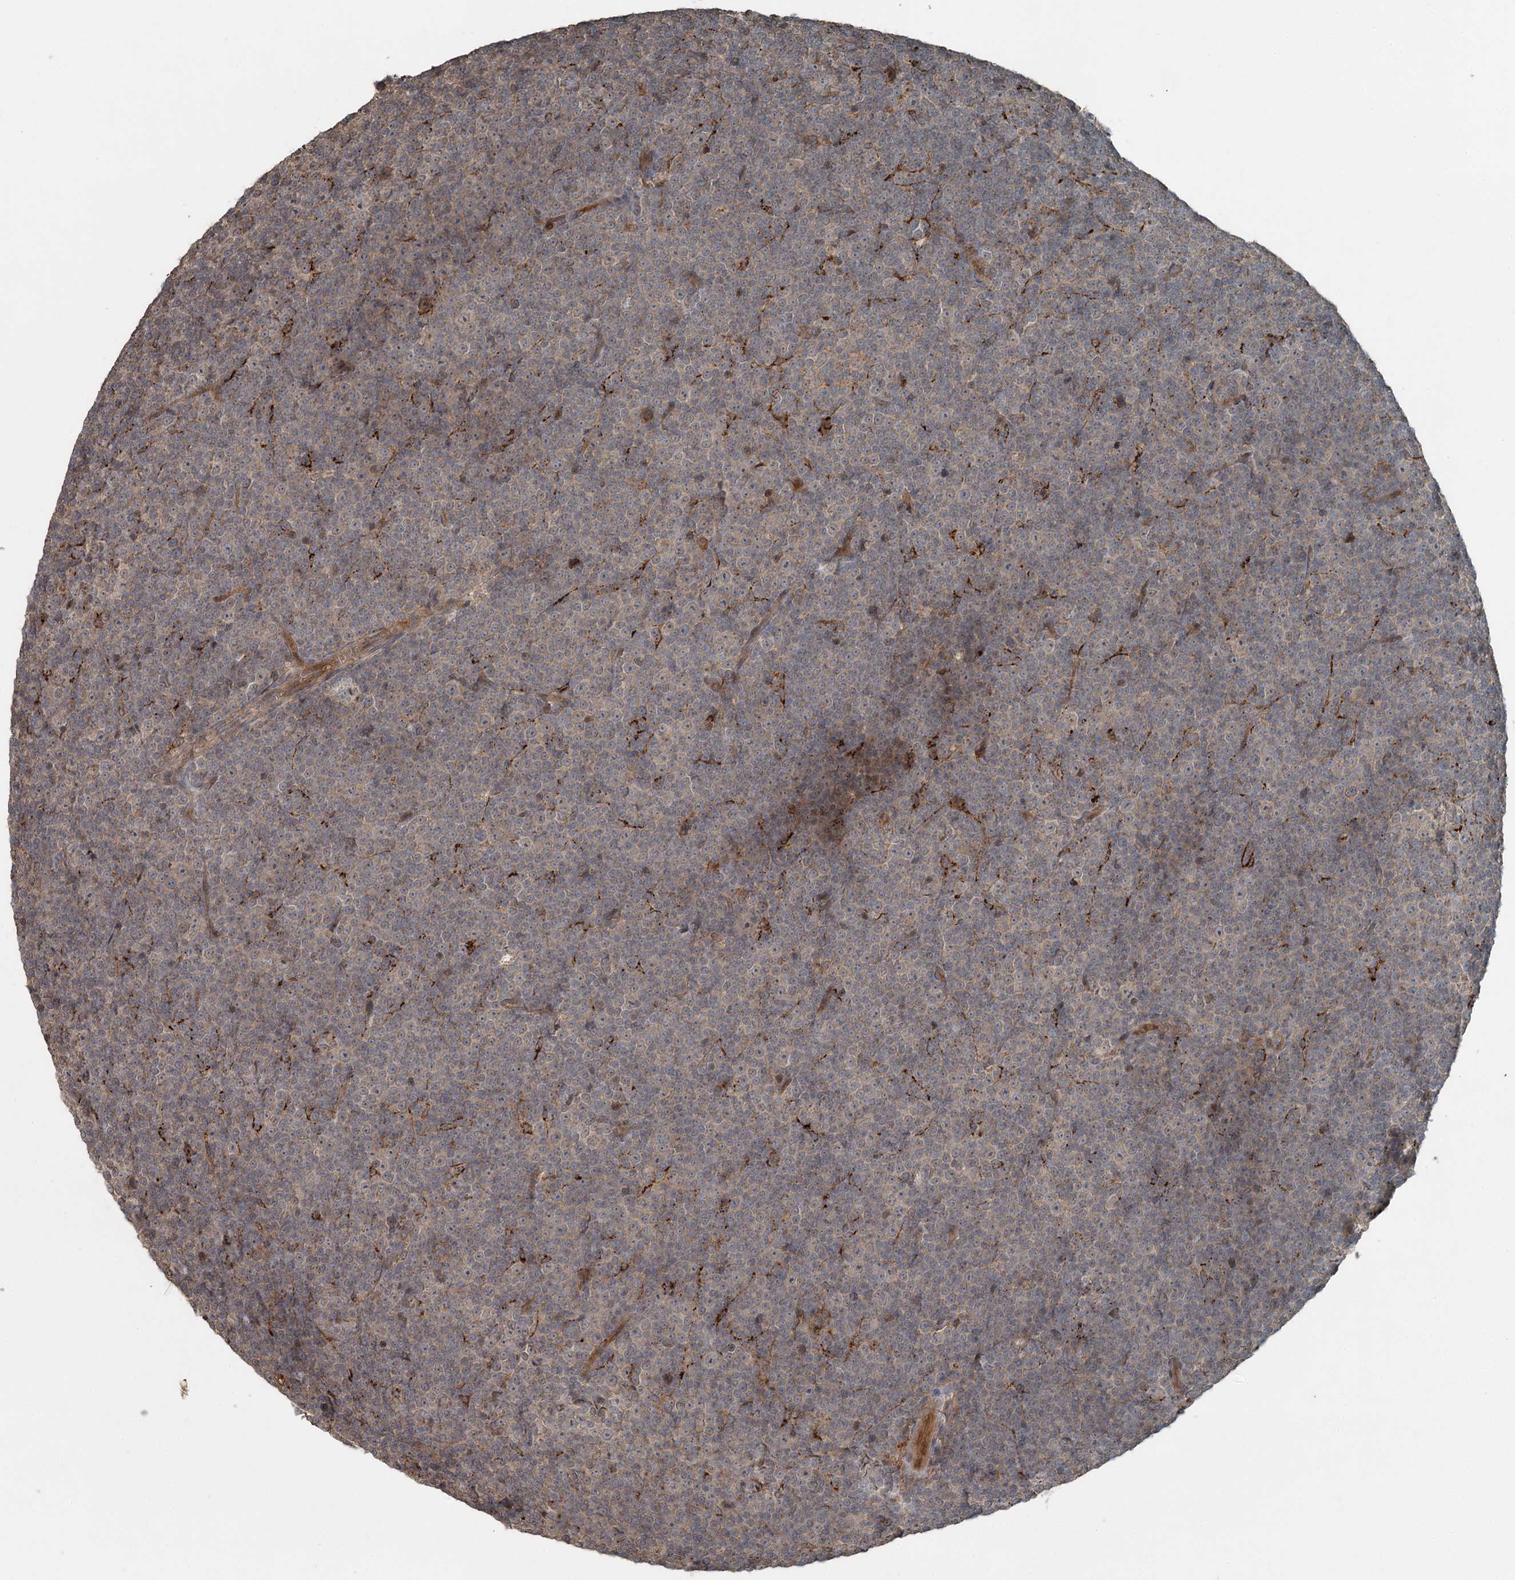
{"staining": {"intensity": "negative", "quantity": "none", "location": "none"}, "tissue": "lymphoma", "cell_type": "Tumor cells", "image_type": "cancer", "snomed": [{"axis": "morphology", "description": "Malignant lymphoma, non-Hodgkin's type, Low grade"}, {"axis": "topography", "description": "Lymph node"}], "caption": "Immunohistochemistry photomicrograph of human lymphoma stained for a protein (brown), which reveals no staining in tumor cells.", "gene": "SLC39A8", "patient": {"sex": "female", "age": 67}}